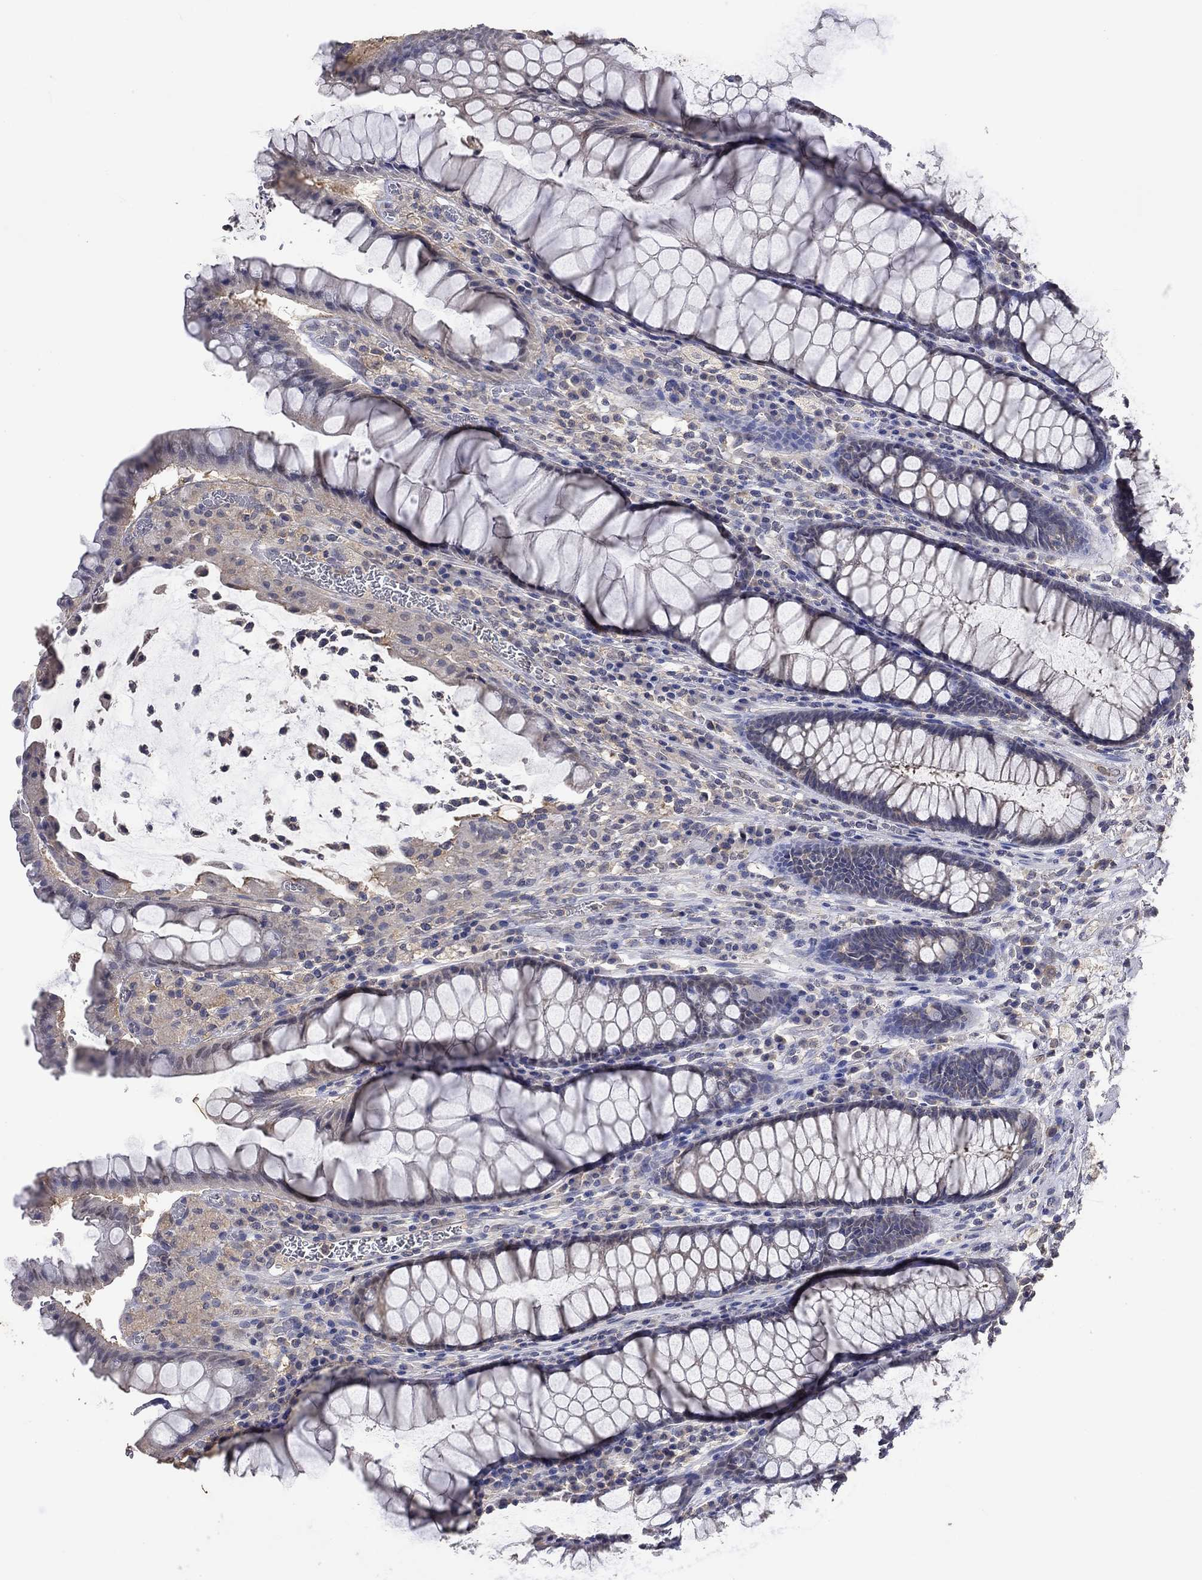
{"staining": {"intensity": "weak", "quantity": "<25%", "location": "cytoplasmic/membranous"}, "tissue": "rectum", "cell_type": "Glandular cells", "image_type": "normal", "snomed": [{"axis": "morphology", "description": "Normal tissue, NOS"}, {"axis": "topography", "description": "Rectum"}], "caption": "High power microscopy histopathology image of an immunohistochemistry (IHC) image of benign rectum, revealing no significant staining in glandular cells.", "gene": "PTPN20", "patient": {"sex": "female", "age": 68}}